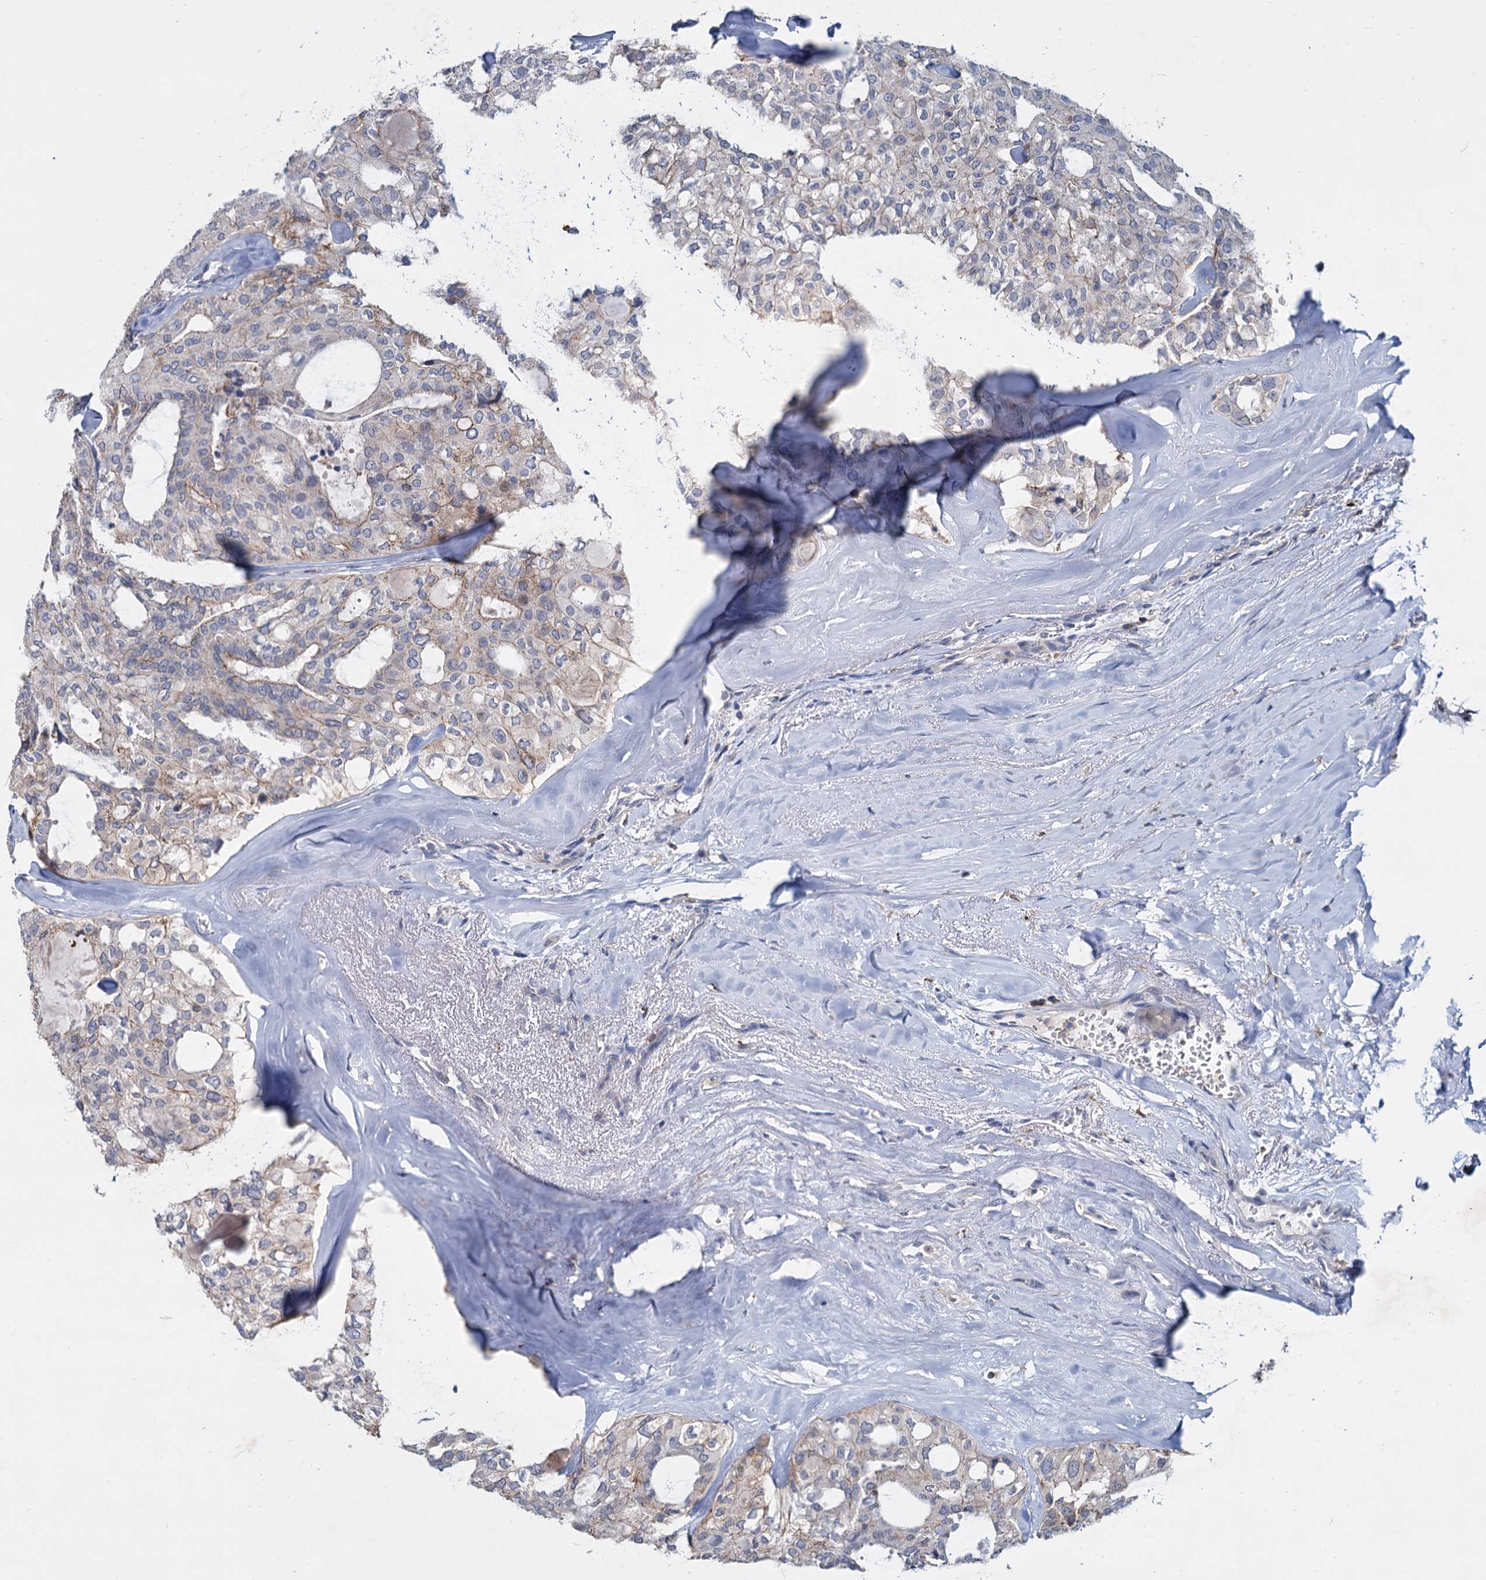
{"staining": {"intensity": "weak", "quantity": "<25%", "location": "cytoplasmic/membranous"}, "tissue": "thyroid cancer", "cell_type": "Tumor cells", "image_type": "cancer", "snomed": [{"axis": "morphology", "description": "Follicular adenoma carcinoma, NOS"}, {"axis": "topography", "description": "Thyroid gland"}], "caption": "The photomicrograph shows no significant positivity in tumor cells of thyroid cancer. (Brightfield microscopy of DAB immunohistochemistry at high magnification).", "gene": "LRCH4", "patient": {"sex": "male", "age": 75}}